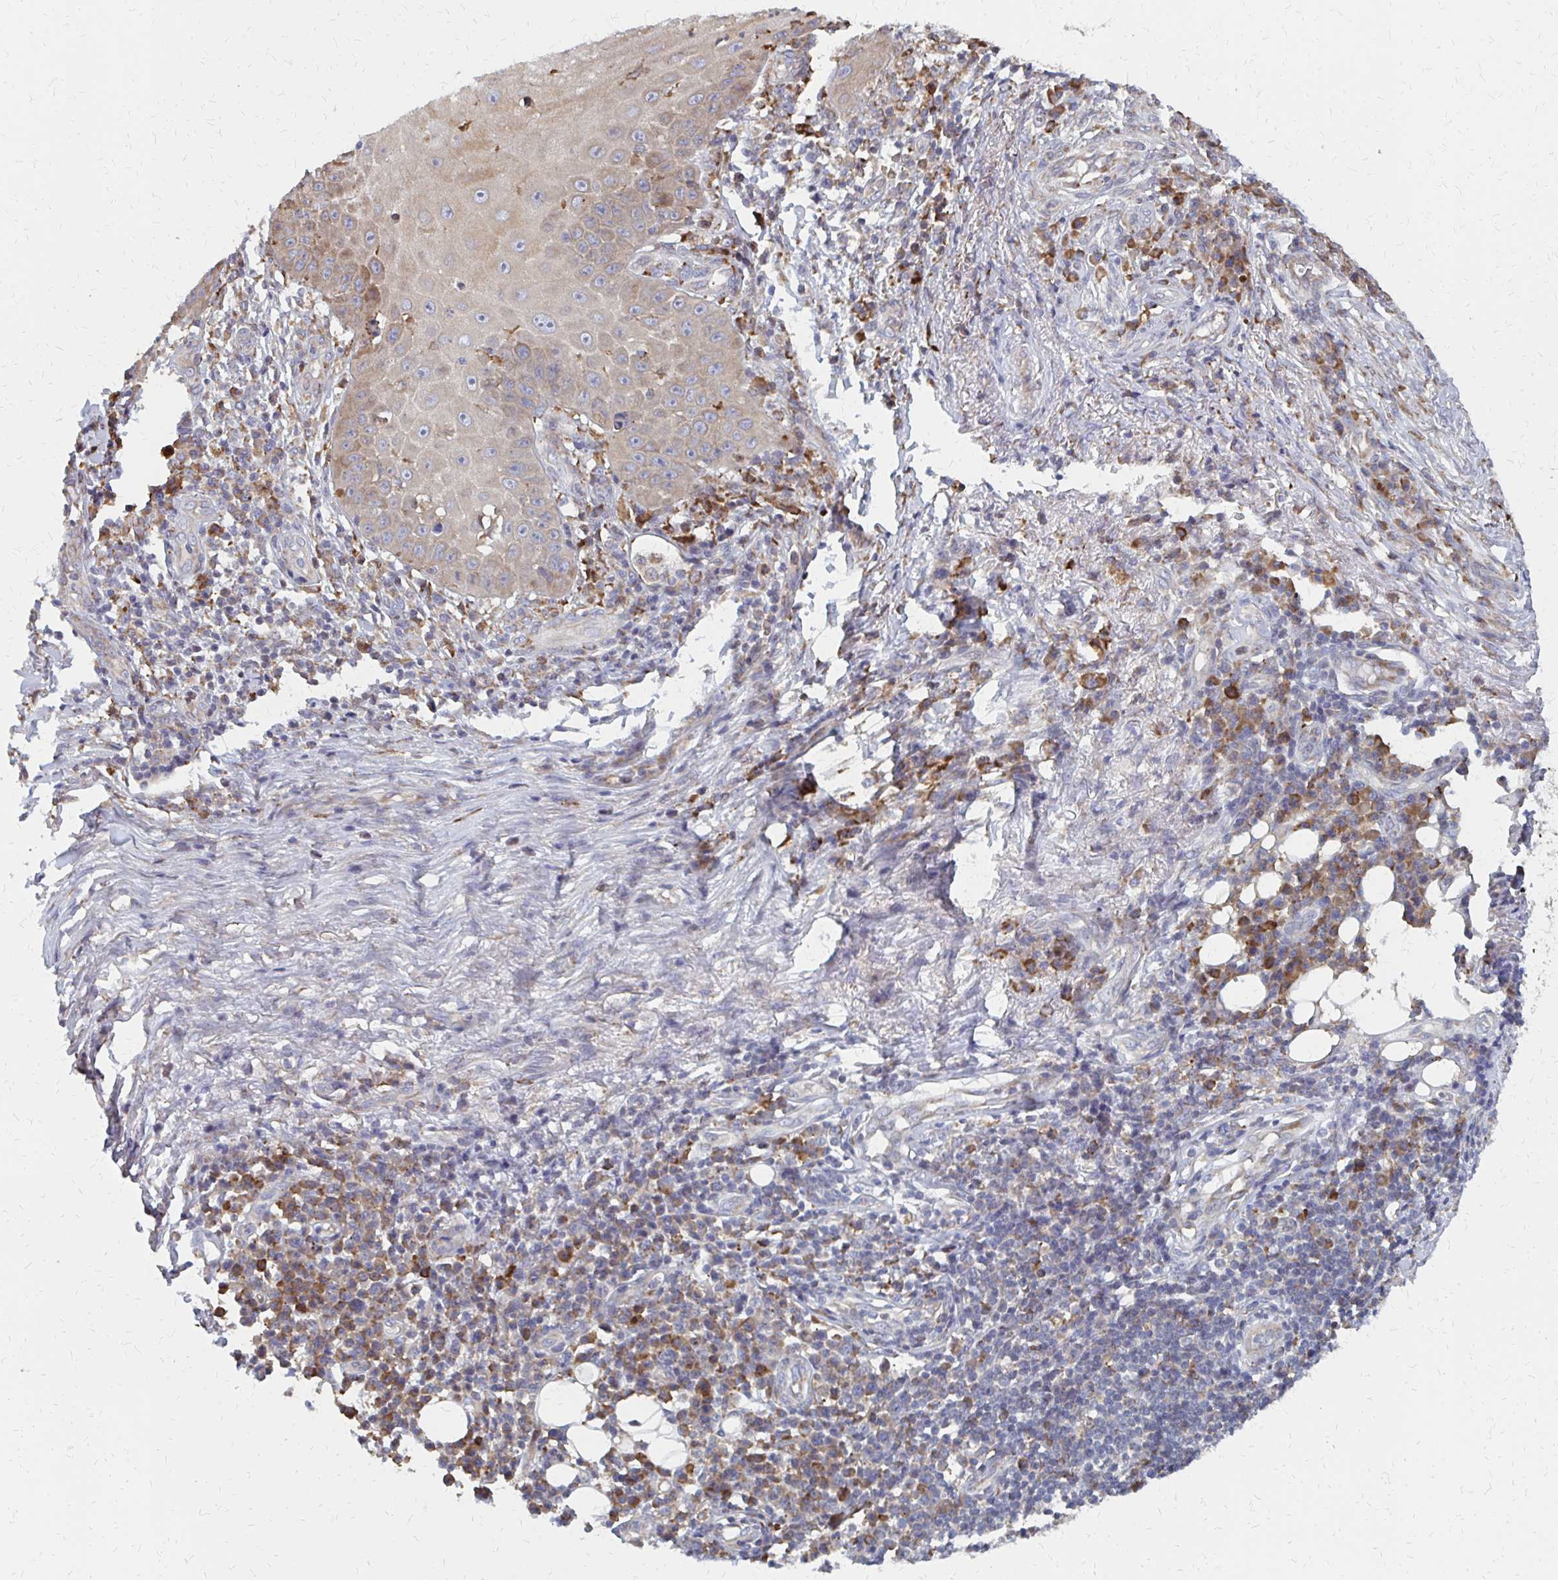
{"staining": {"intensity": "weak", "quantity": "<25%", "location": "cytoplasmic/membranous"}, "tissue": "skin cancer", "cell_type": "Tumor cells", "image_type": "cancer", "snomed": [{"axis": "morphology", "description": "Squamous cell carcinoma, NOS"}, {"axis": "topography", "description": "Skin"}], "caption": "Skin cancer (squamous cell carcinoma) was stained to show a protein in brown. There is no significant staining in tumor cells.", "gene": "PPP1R13L", "patient": {"sex": "male", "age": 70}}